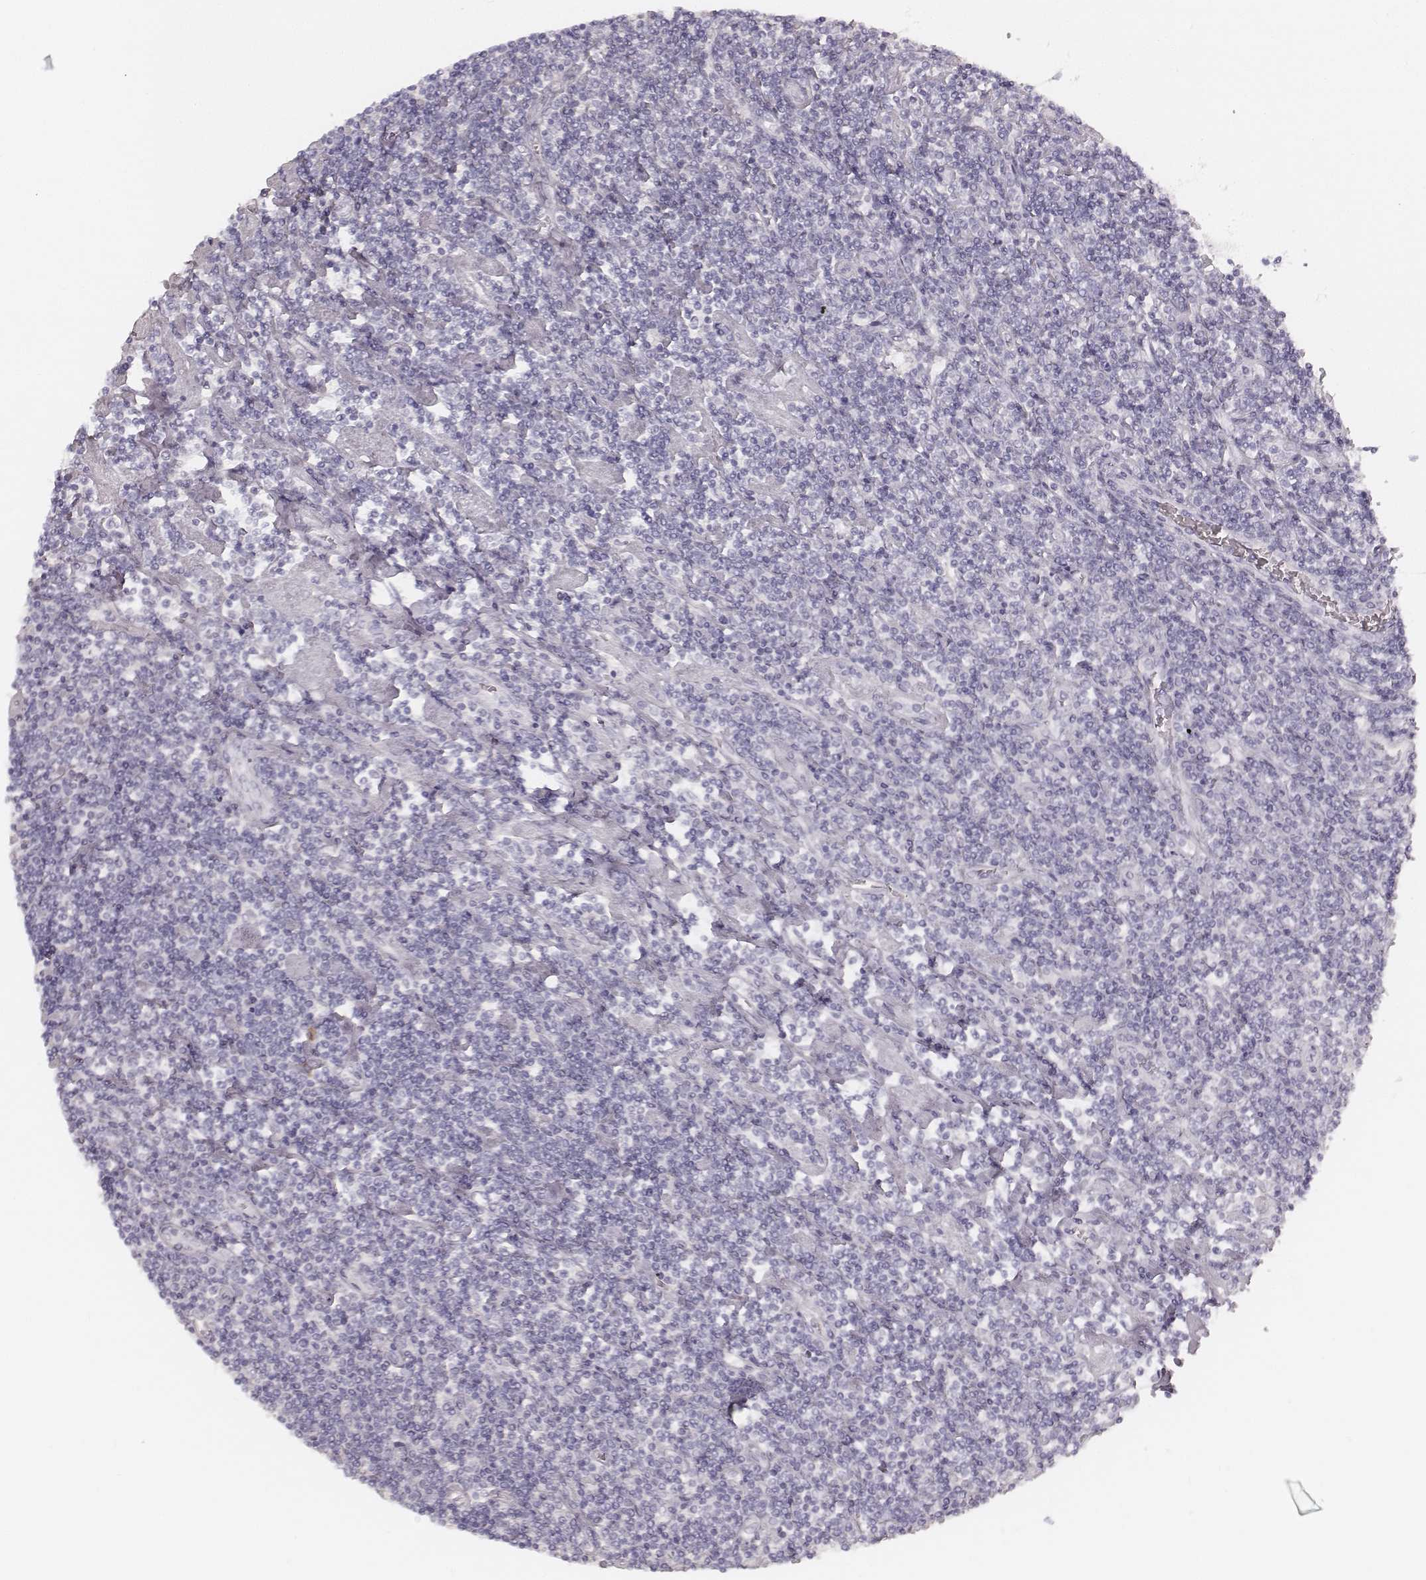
{"staining": {"intensity": "negative", "quantity": "none", "location": "none"}, "tissue": "lymphoma", "cell_type": "Tumor cells", "image_type": "cancer", "snomed": [{"axis": "morphology", "description": "Hodgkin's disease, NOS"}, {"axis": "topography", "description": "Lymph node"}], "caption": "This is an IHC histopathology image of human lymphoma. There is no positivity in tumor cells.", "gene": "KRT26", "patient": {"sex": "male", "age": 40}}